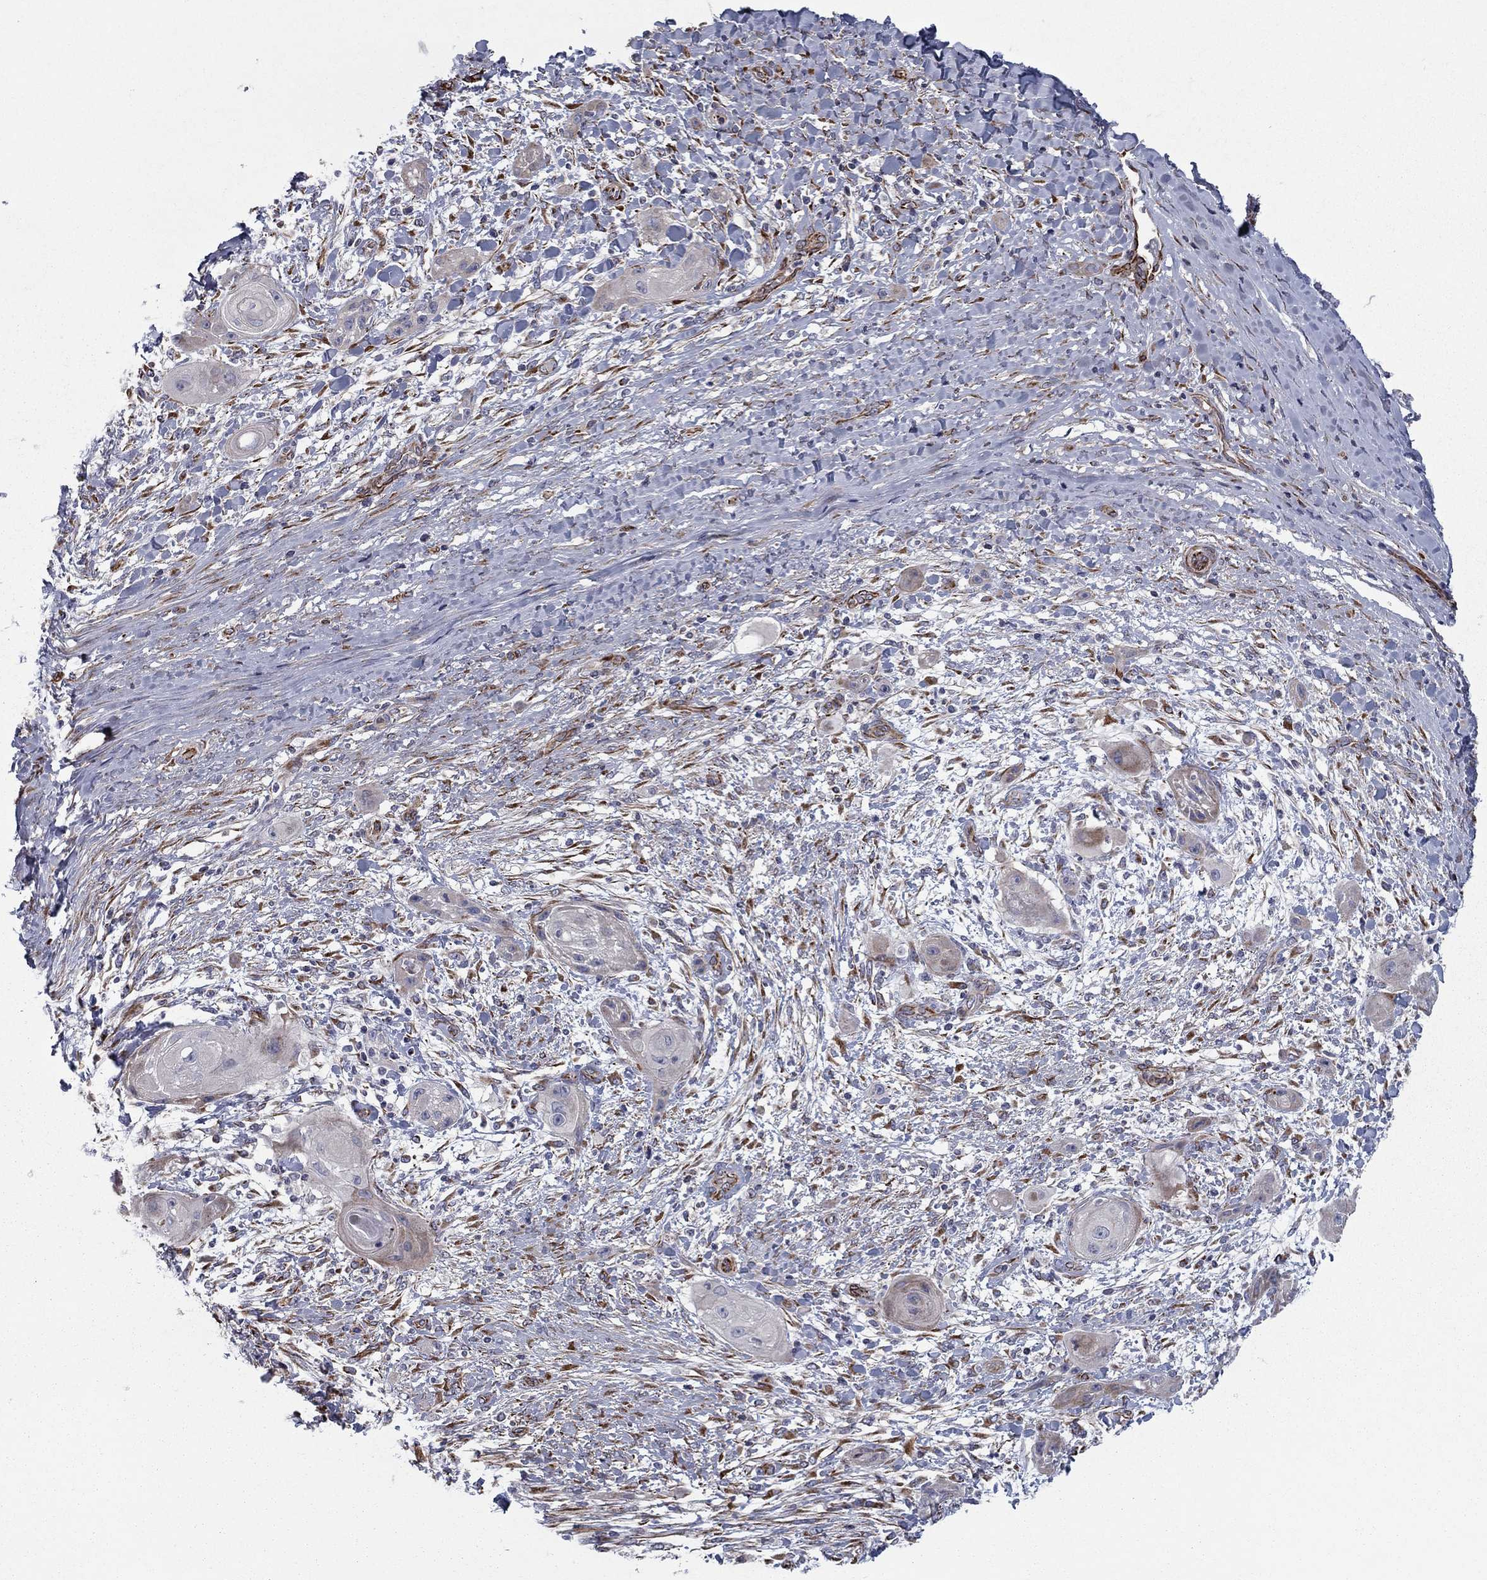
{"staining": {"intensity": "negative", "quantity": "none", "location": "none"}, "tissue": "skin cancer", "cell_type": "Tumor cells", "image_type": "cancer", "snomed": [{"axis": "morphology", "description": "Squamous cell carcinoma, NOS"}, {"axis": "topography", "description": "Skin"}], "caption": "Immunohistochemistry micrograph of neoplastic tissue: skin cancer stained with DAB displays no significant protein positivity in tumor cells.", "gene": "CLSTN1", "patient": {"sex": "male", "age": 62}}